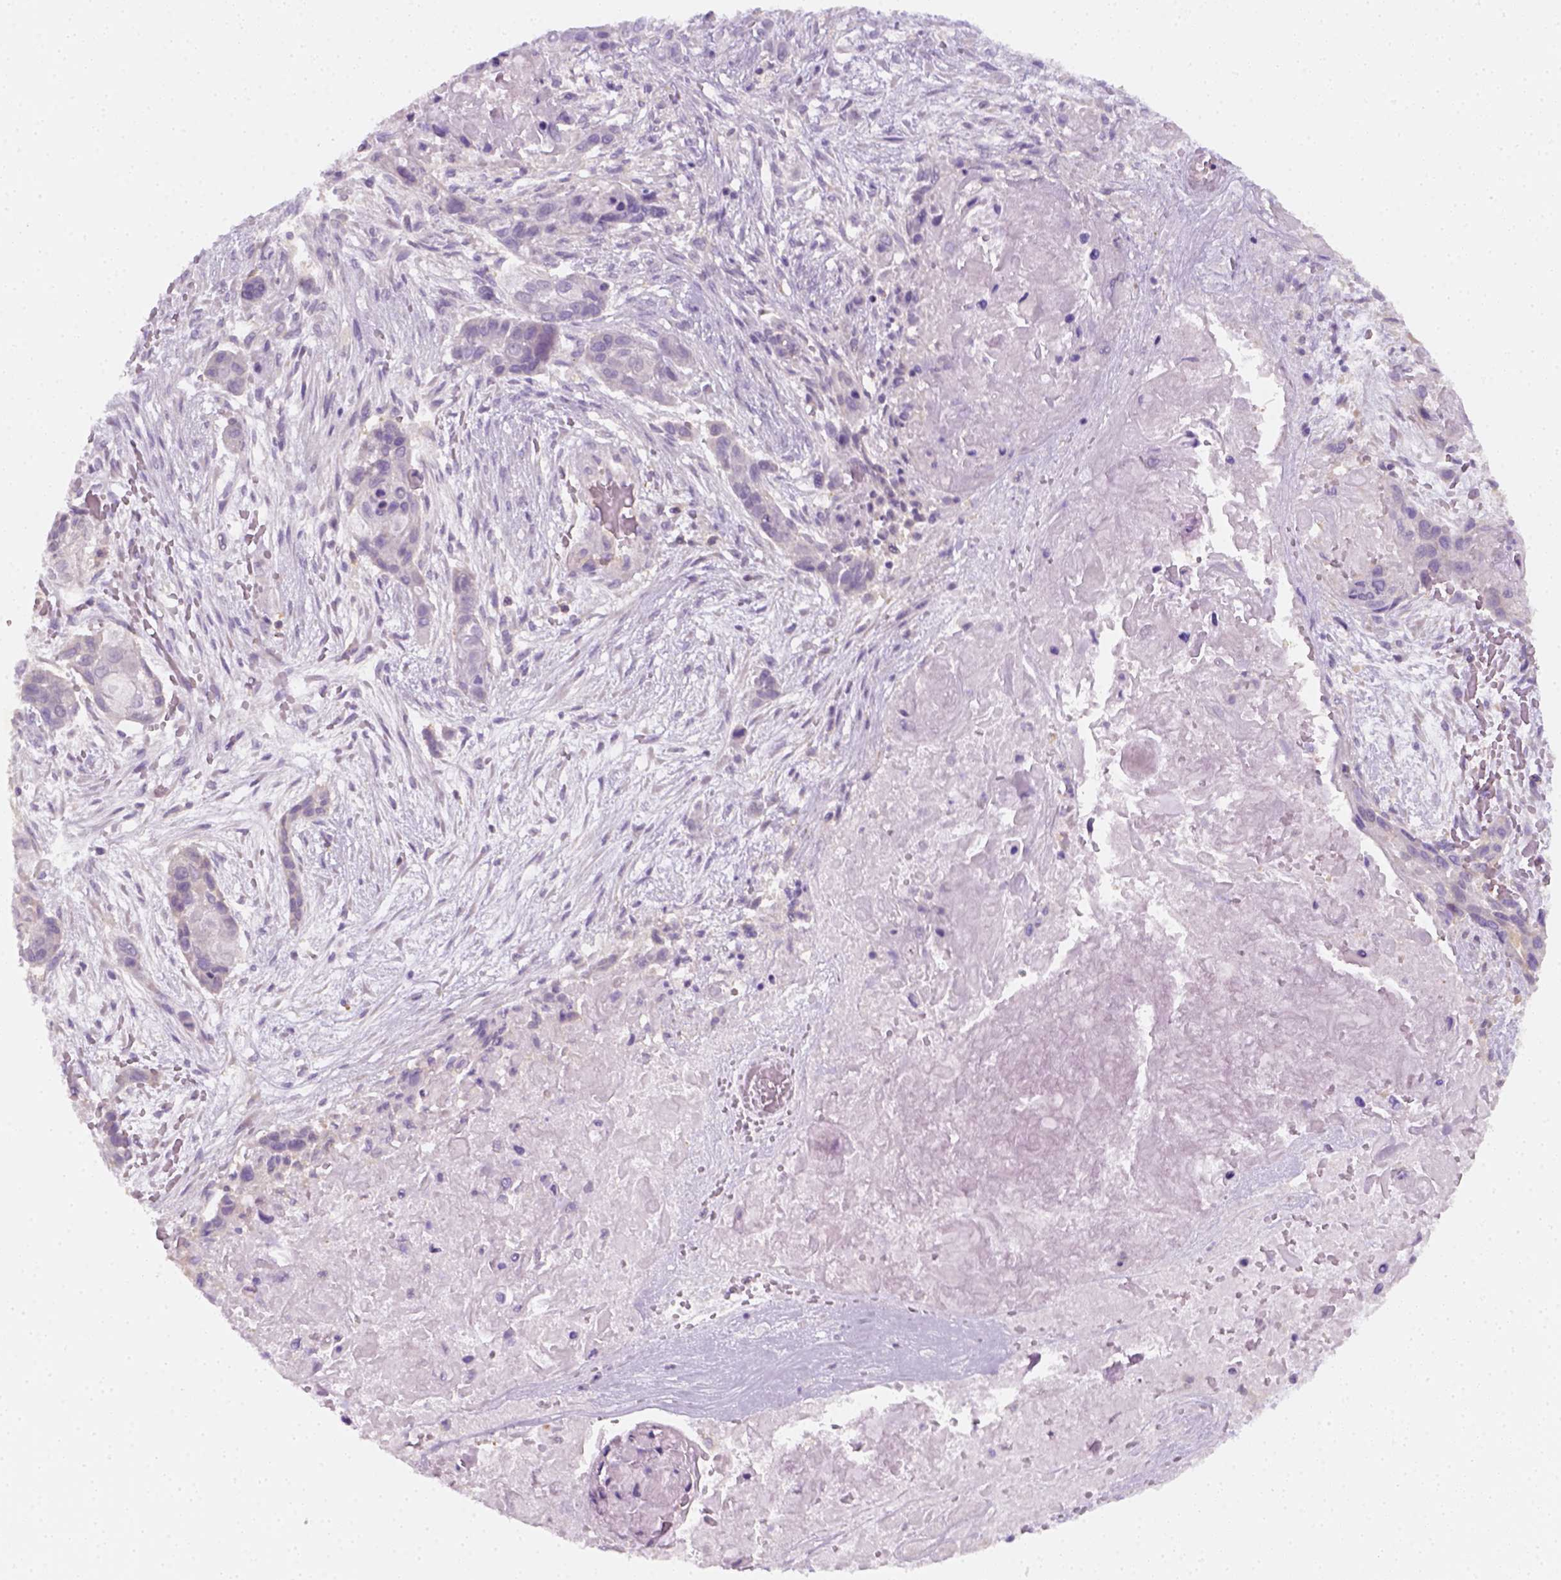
{"staining": {"intensity": "negative", "quantity": "none", "location": "none"}, "tissue": "lung cancer", "cell_type": "Tumor cells", "image_type": "cancer", "snomed": [{"axis": "morphology", "description": "Squamous cell carcinoma, NOS"}, {"axis": "topography", "description": "Lung"}], "caption": "IHC of human lung squamous cell carcinoma reveals no staining in tumor cells.", "gene": "EPHB1", "patient": {"sex": "male", "age": 69}}